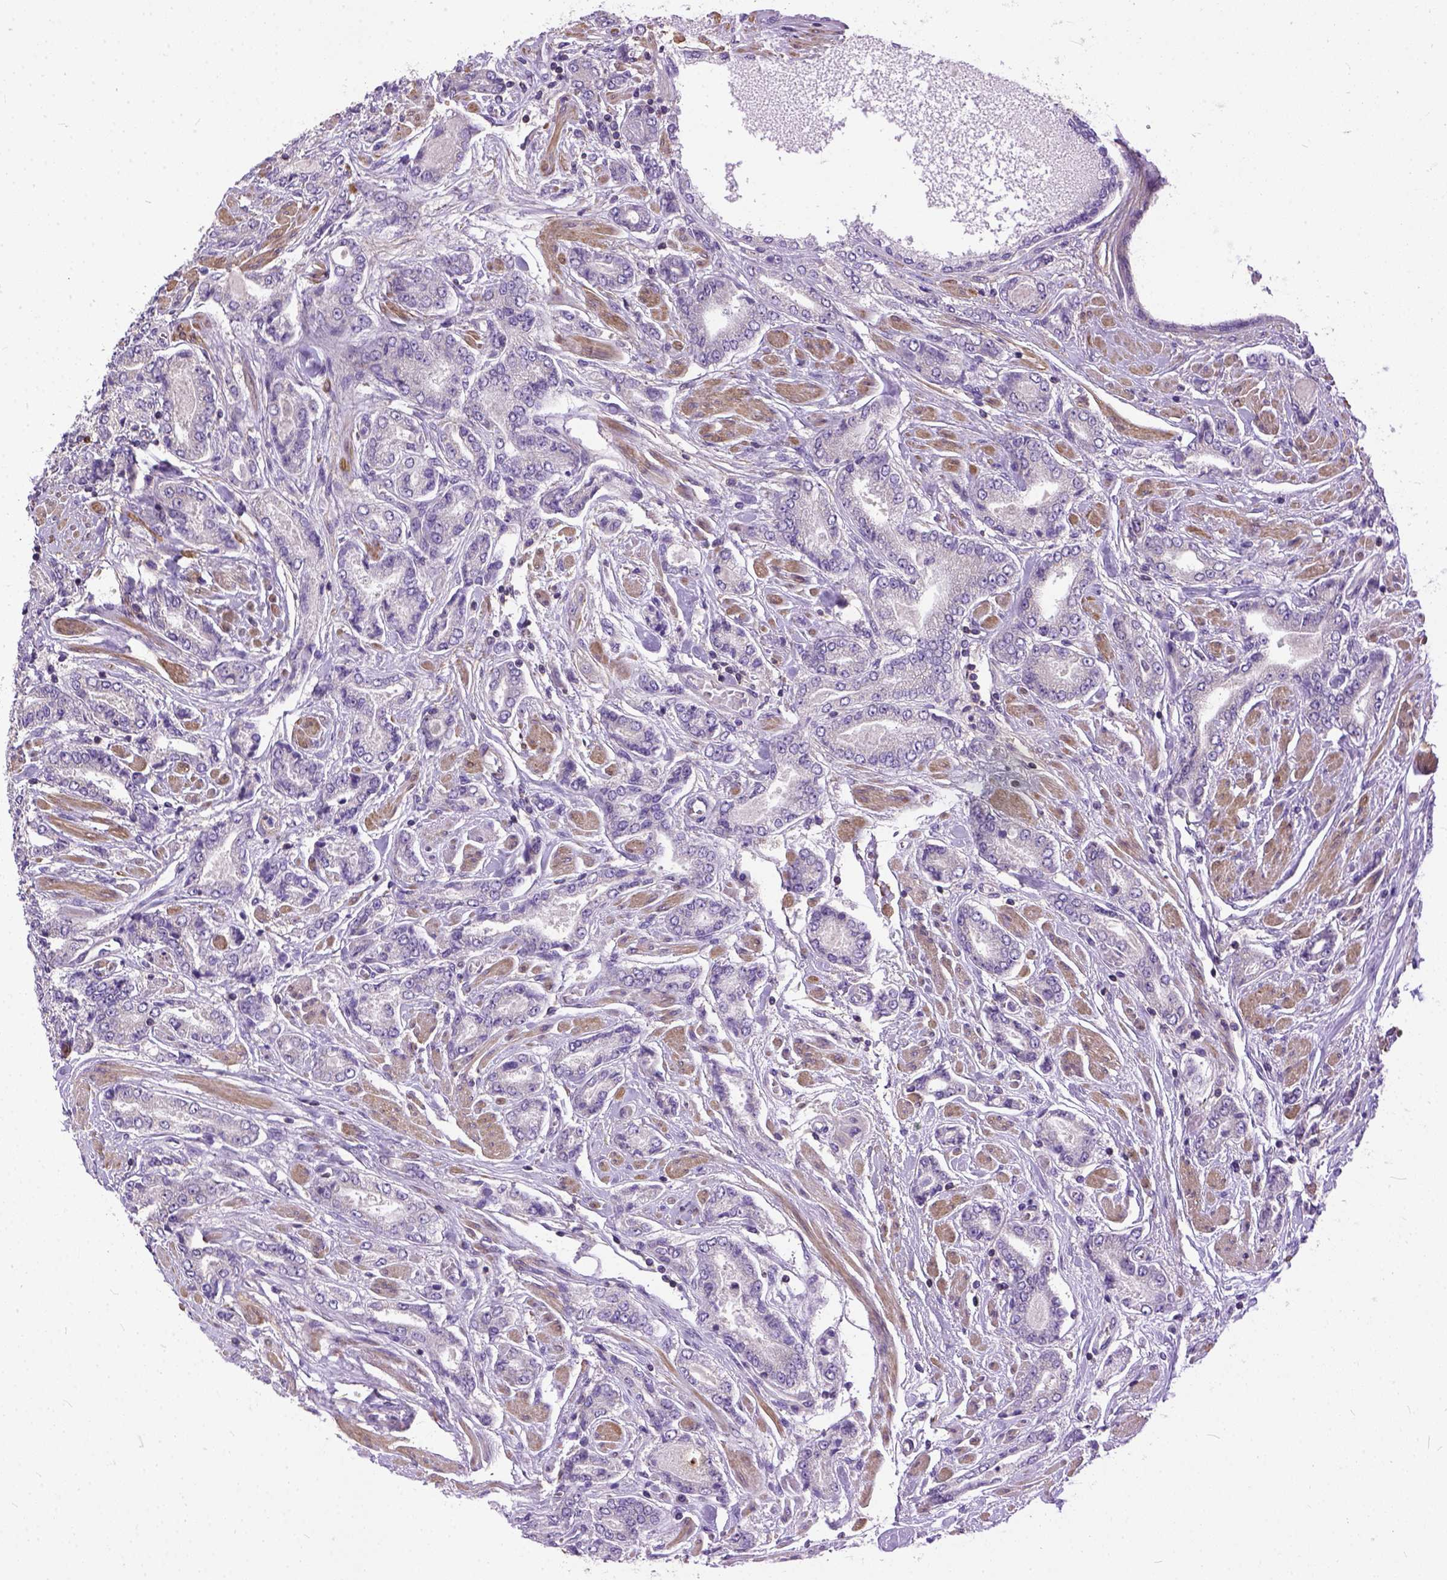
{"staining": {"intensity": "negative", "quantity": "none", "location": "none"}, "tissue": "prostate cancer", "cell_type": "Tumor cells", "image_type": "cancer", "snomed": [{"axis": "morphology", "description": "Adenocarcinoma, NOS"}, {"axis": "topography", "description": "Prostate"}], "caption": "Prostate adenocarcinoma was stained to show a protein in brown. There is no significant expression in tumor cells.", "gene": "BANF2", "patient": {"sex": "male", "age": 64}}